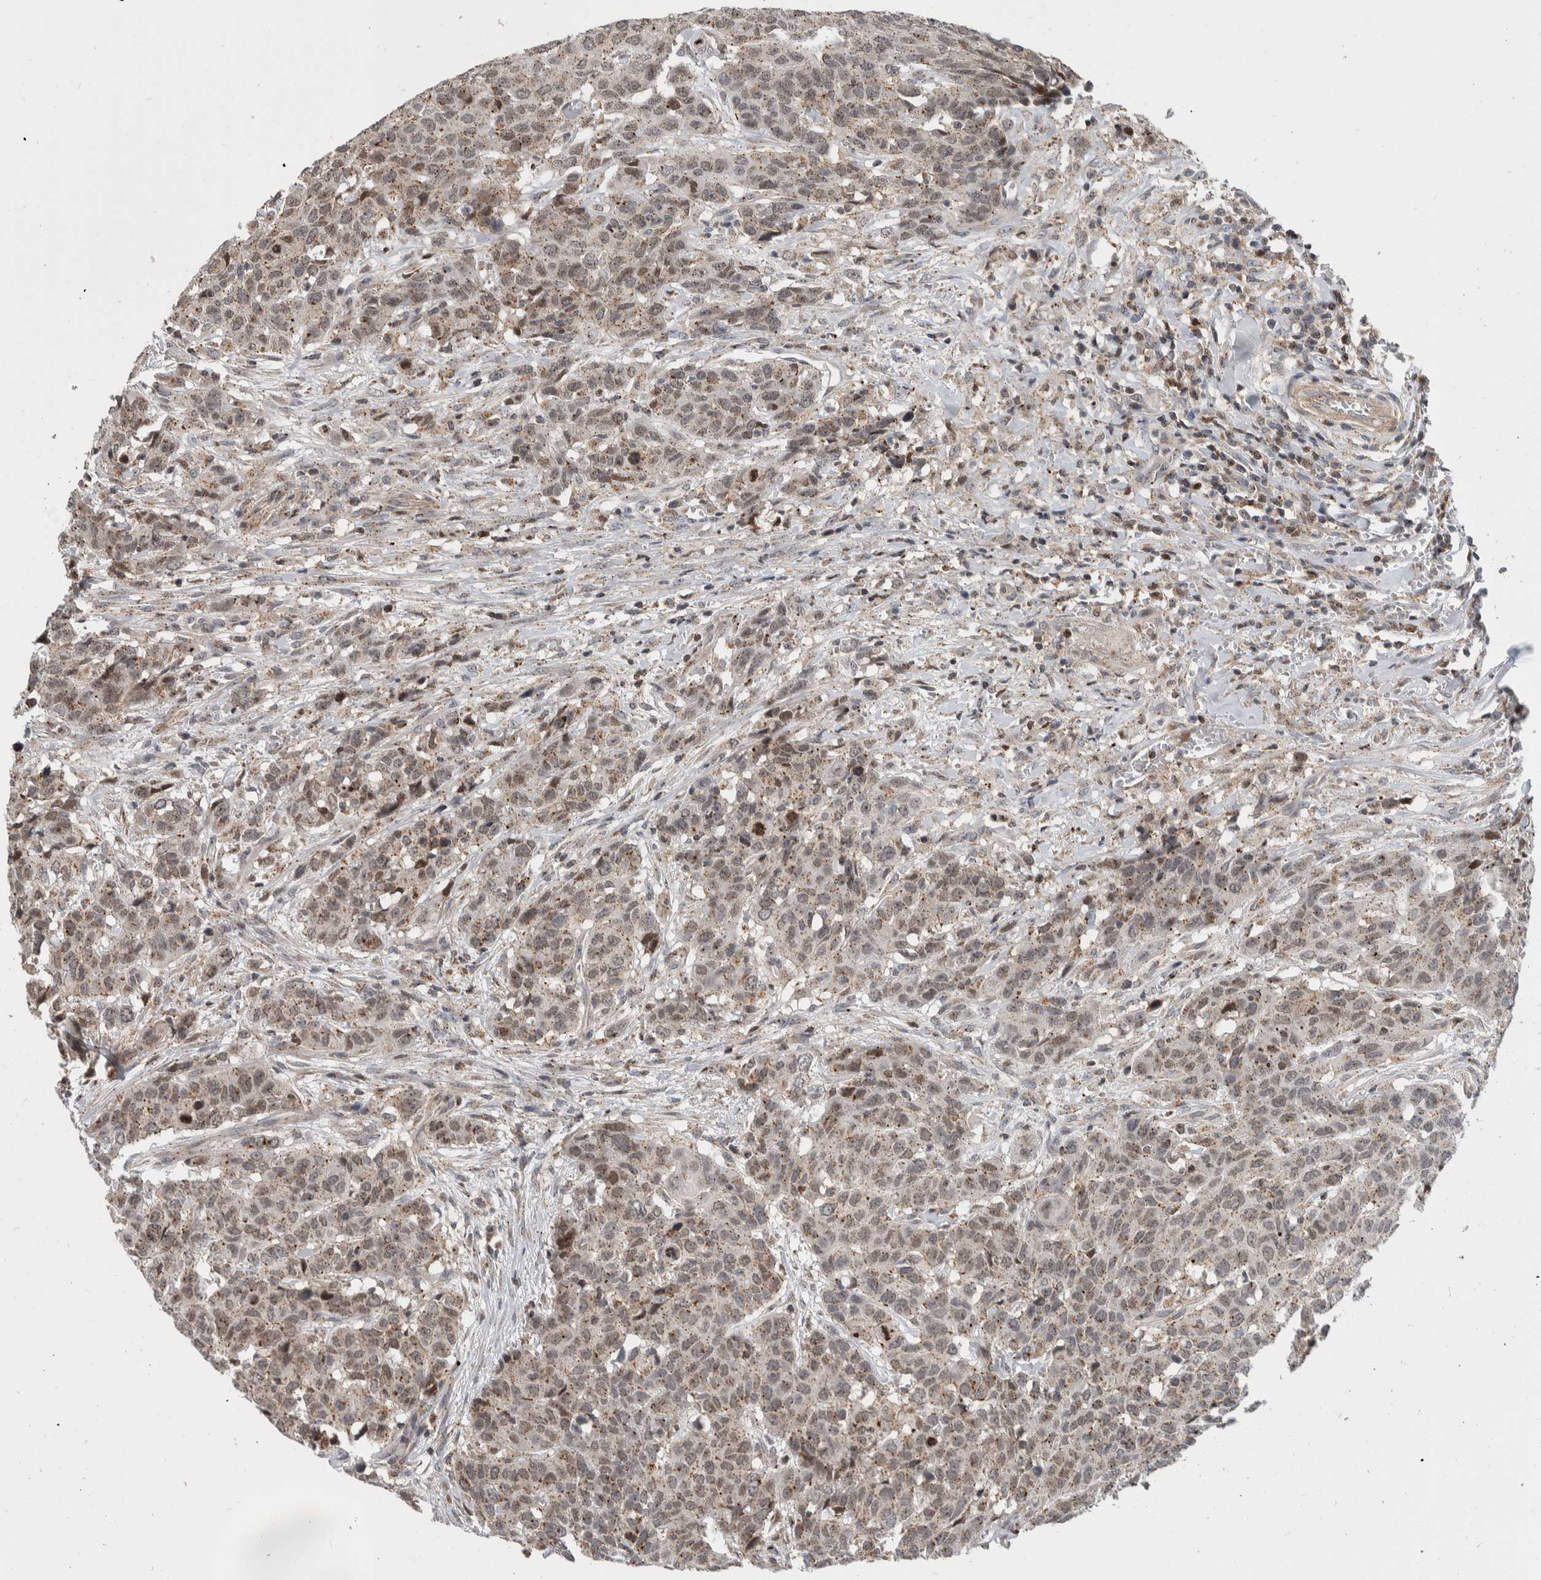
{"staining": {"intensity": "weak", "quantity": ">75%", "location": "cytoplasmic/membranous,nuclear"}, "tissue": "head and neck cancer", "cell_type": "Tumor cells", "image_type": "cancer", "snomed": [{"axis": "morphology", "description": "Squamous cell carcinoma, NOS"}, {"axis": "topography", "description": "Head-Neck"}], "caption": "Protein expression analysis of squamous cell carcinoma (head and neck) shows weak cytoplasmic/membranous and nuclear positivity in approximately >75% of tumor cells.", "gene": "MSL1", "patient": {"sex": "male", "age": 66}}